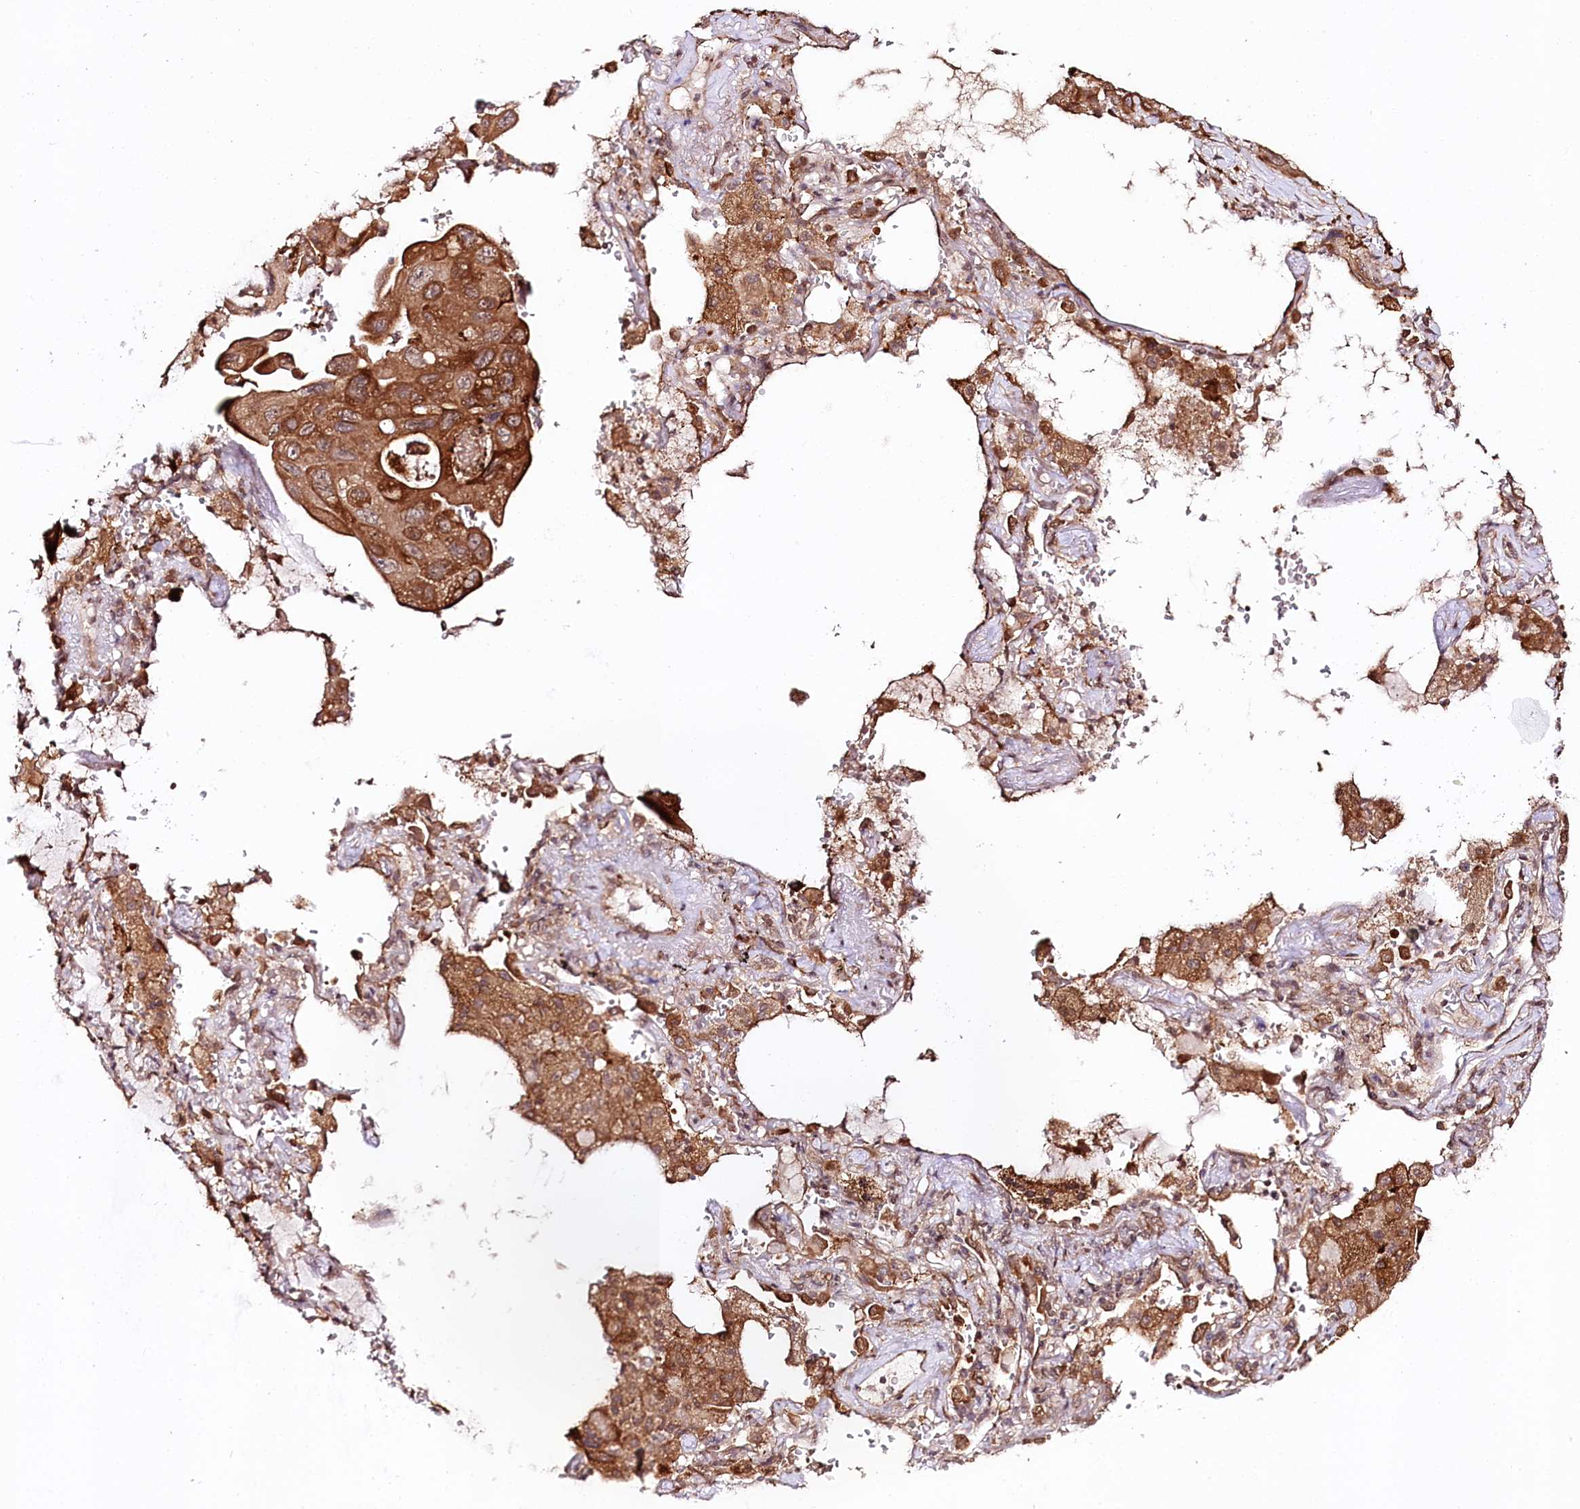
{"staining": {"intensity": "moderate", "quantity": ">75%", "location": "cytoplasmic/membranous"}, "tissue": "lung cancer", "cell_type": "Tumor cells", "image_type": "cancer", "snomed": [{"axis": "morphology", "description": "Squamous cell carcinoma, NOS"}, {"axis": "topography", "description": "Lung"}], "caption": "A histopathology image of lung cancer stained for a protein shows moderate cytoplasmic/membranous brown staining in tumor cells. Immunohistochemistry (ihc) stains the protein of interest in brown and the nuclei are stained blue.", "gene": "ENSG00000144785", "patient": {"sex": "female", "age": 73}}